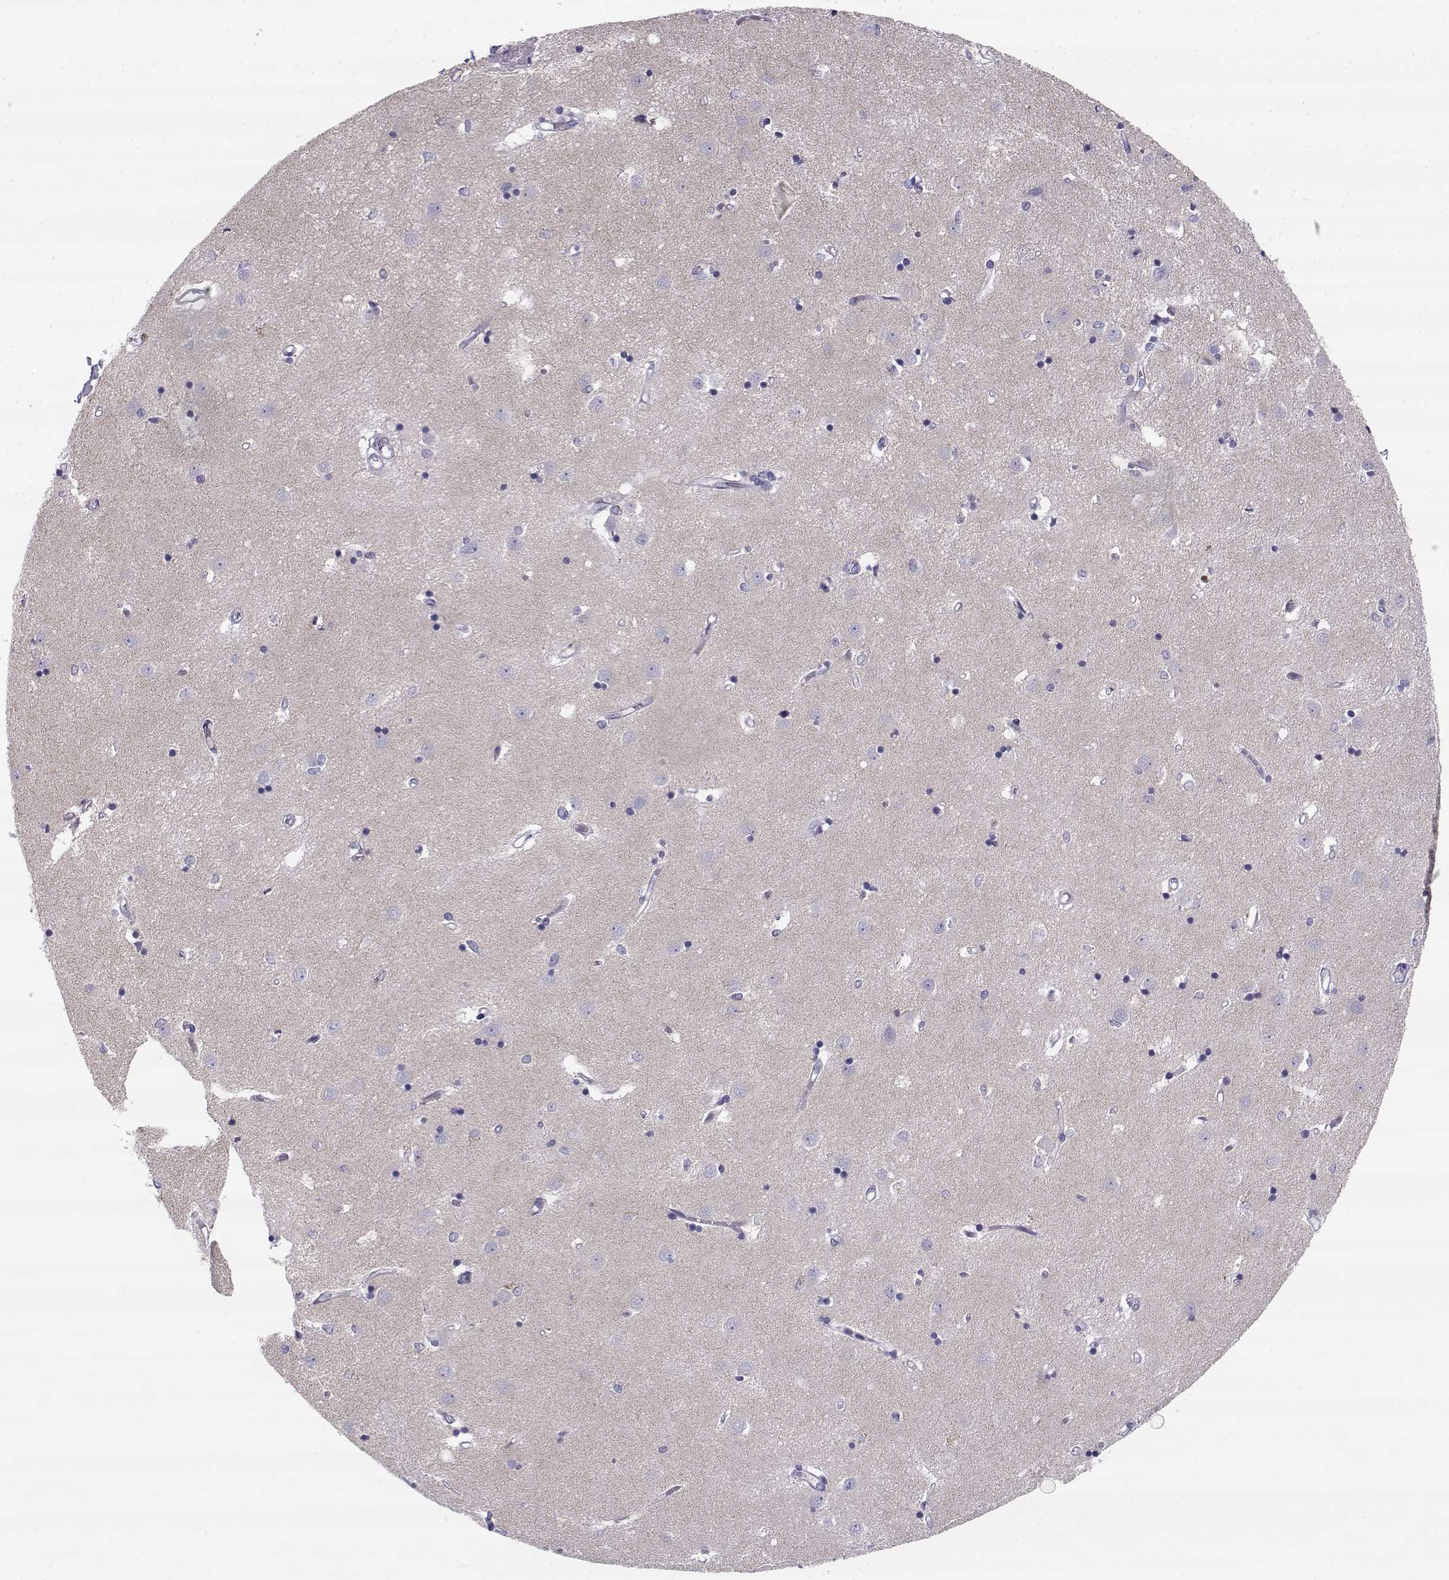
{"staining": {"intensity": "negative", "quantity": "none", "location": "none"}, "tissue": "caudate", "cell_type": "Glial cells", "image_type": "normal", "snomed": [{"axis": "morphology", "description": "Normal tissue, NOS"}, {"axis": "topography", "description": "Lateral ventricle wall"}], "caption": "This is a image of immunohistochemistry staining of benign caudate, which shows no positivity in glial cells. The staining was performed using DAB to visualize the protein expression in brown, while the nuclei were stained in blue with hematoxylin (Magnification: 20x).", "gene": "CREB3L3", "patient": {"sex": "male", "age": 54}}